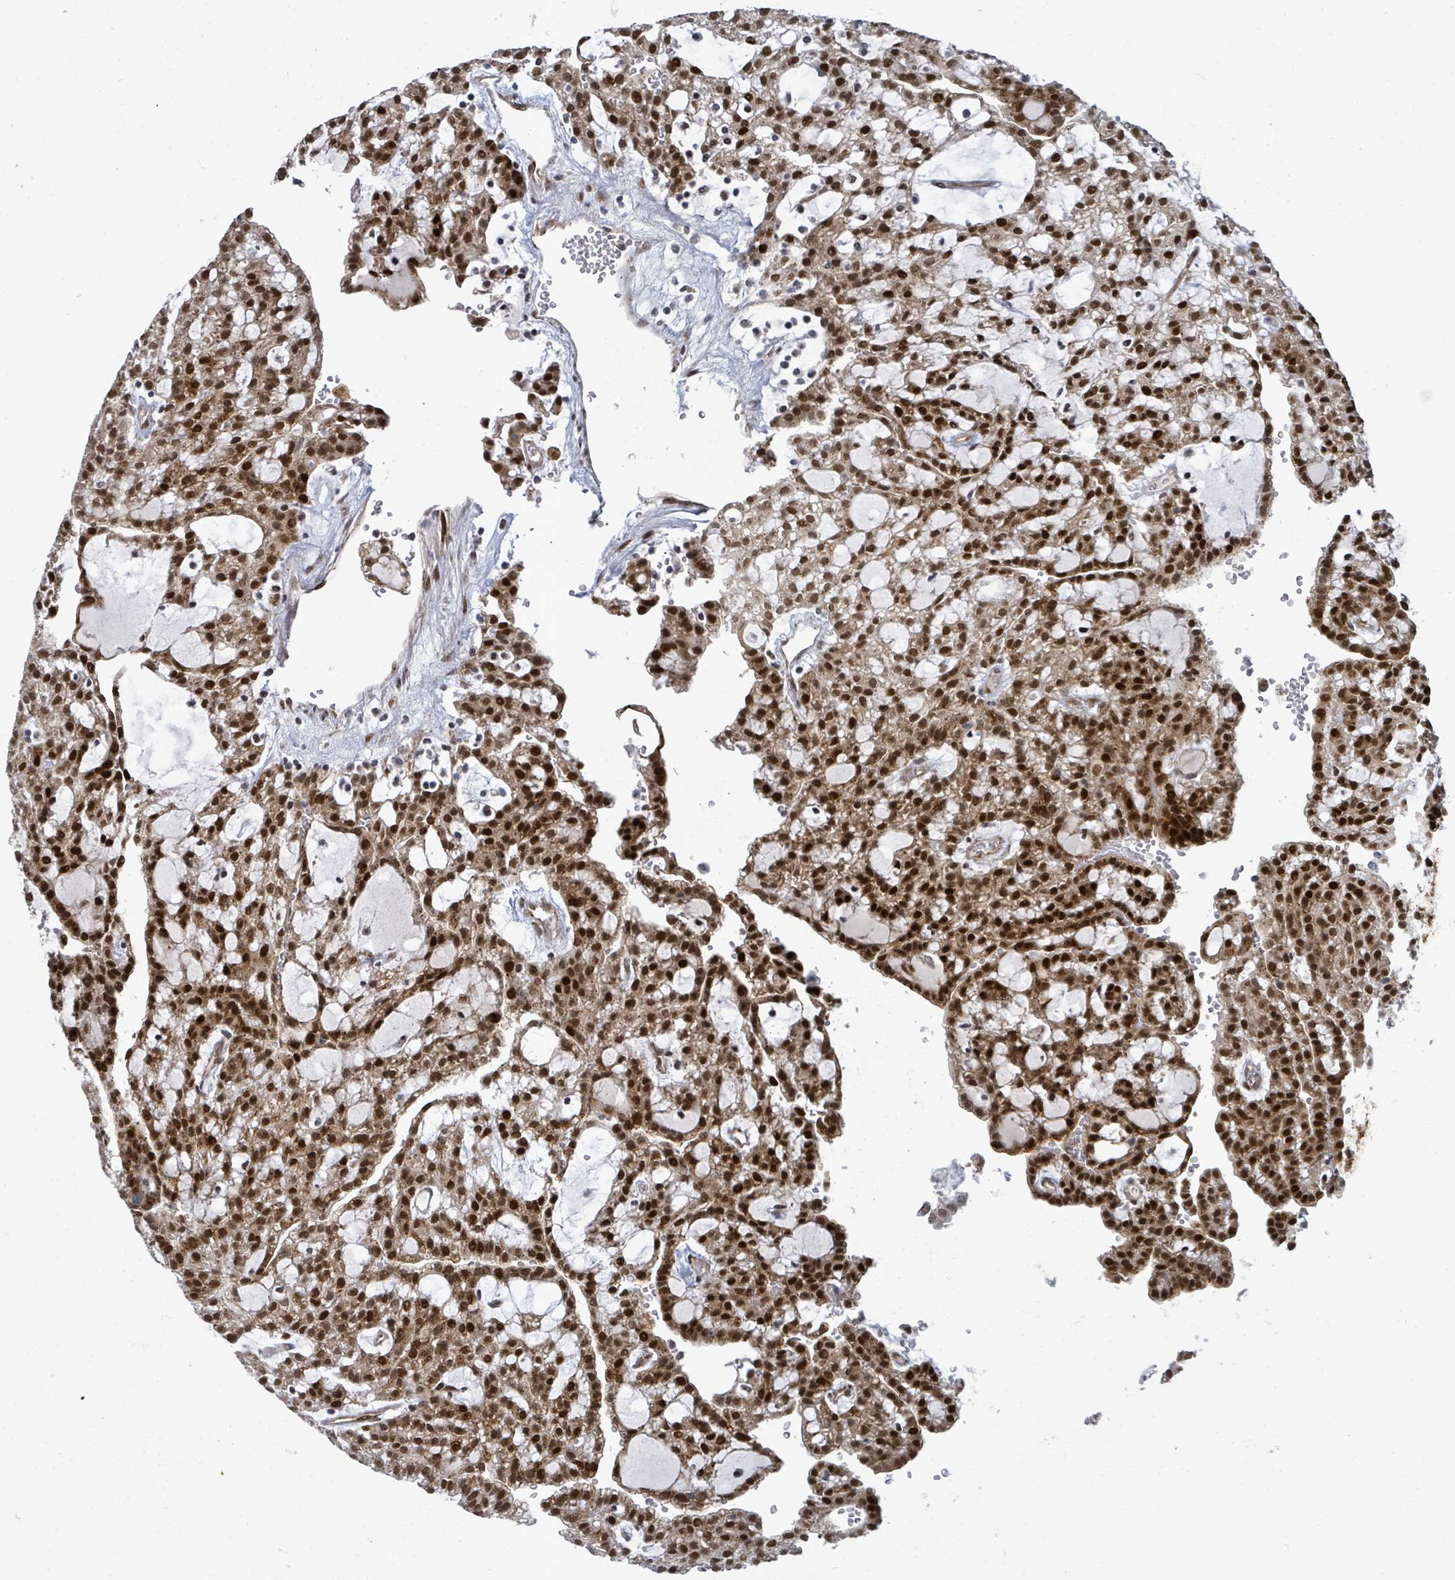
{"staining": {"intensity": "strong", "quantity": ">75%", "location": "nuclear"}, "tissue": "renal cancer", "cell_type": "Tumor cells", "image_type": "cancer", "snomed": [{"axis": "morphology", "description": "Adenocarcinoma, NOS"}, {"axis": "topography", "description": "Kidney"}], "caption": "Strong nuclear protein positivity is present in approximately >75% of tumor cells in renal cancer.", "gene": "TUSC1", "patient": {"sex": "male", "age": 63}}